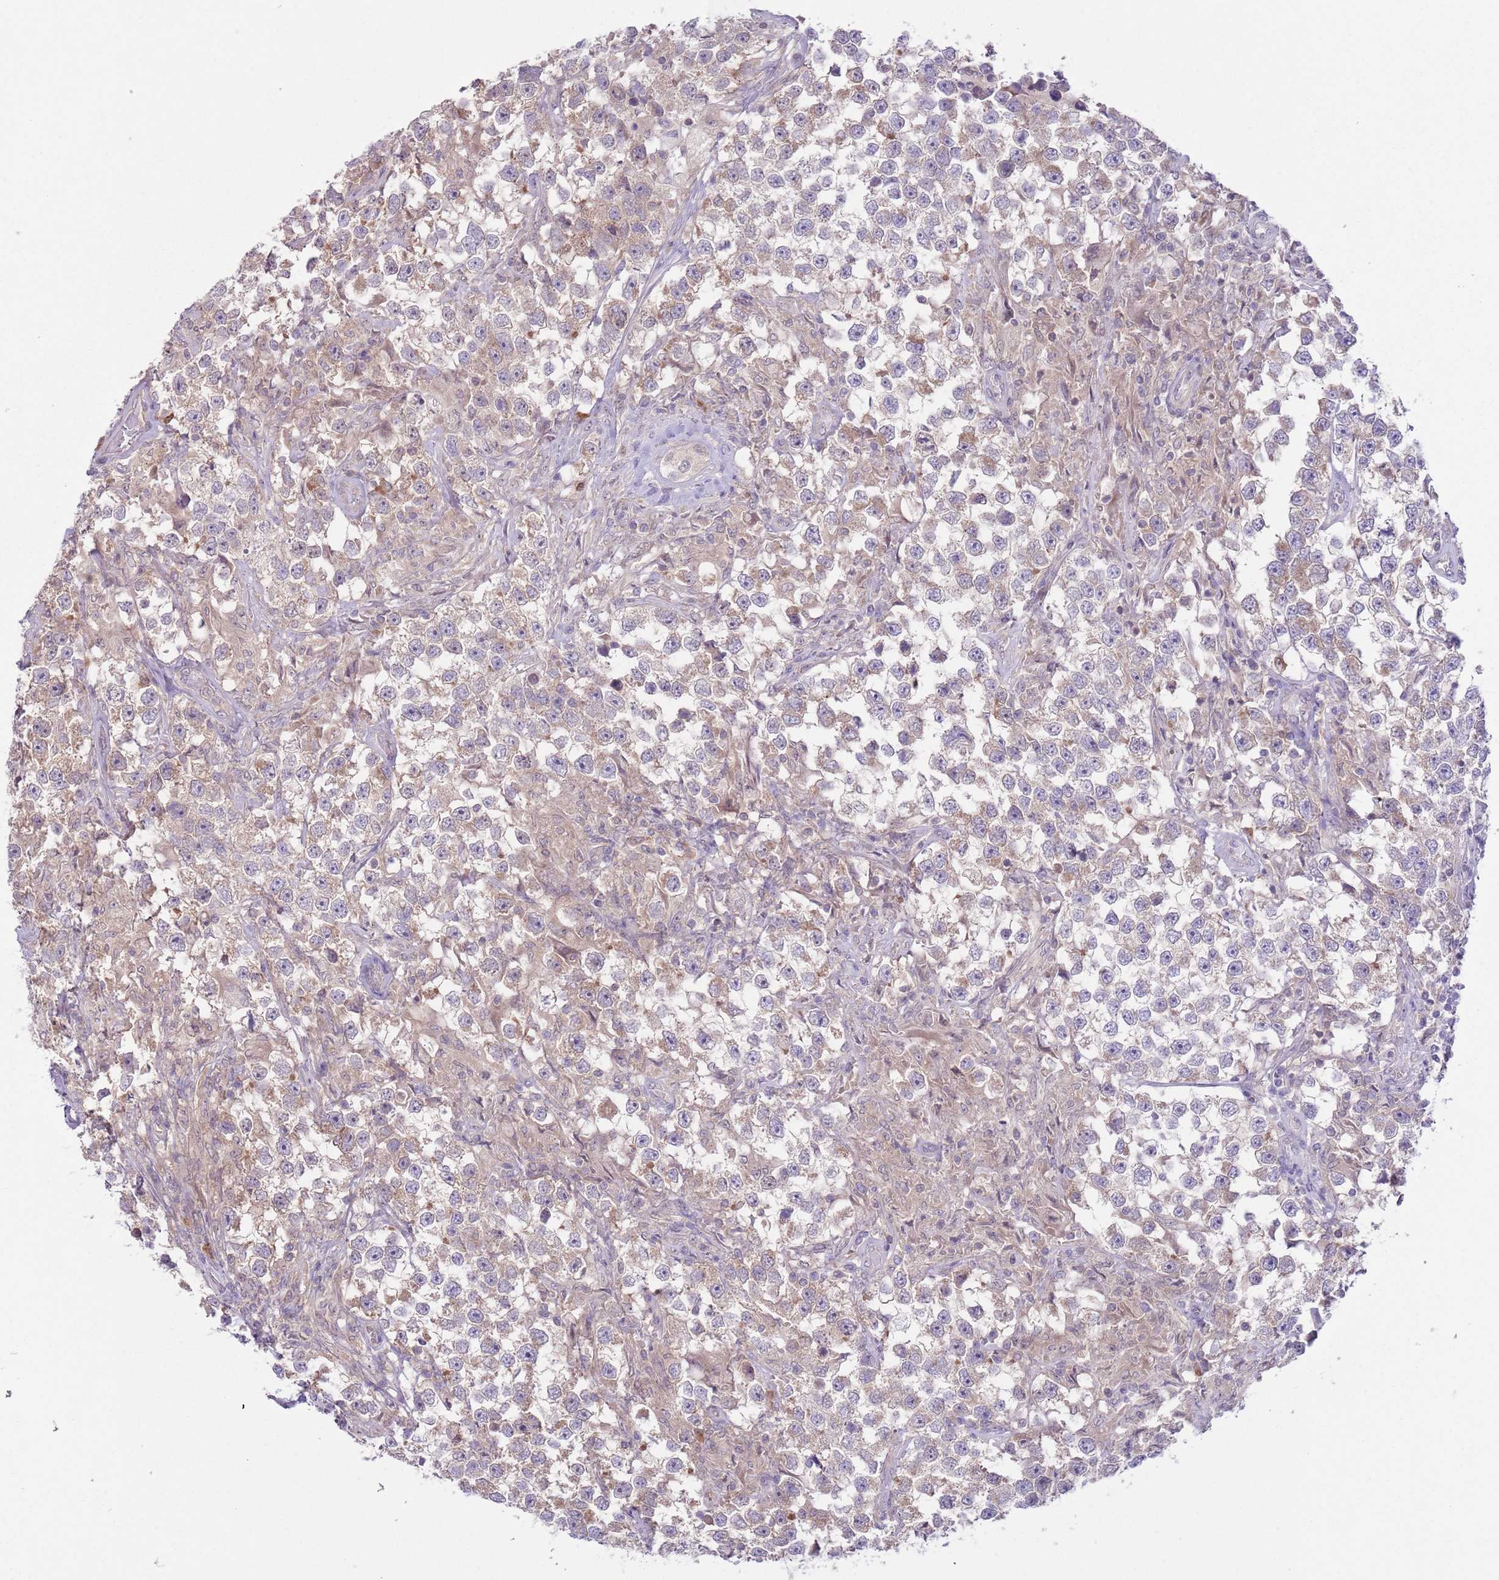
{"staining": {"intensity": "weak", "quantity": "25%-75%", "location": "cytoplasmic/membranous"}, "tissue": "testis cancer", "cell_type": "Tumor cells", "image_type": "cancer", "snomed": [{"axis": "morphology", "description": "Seminoma, NOS"}, {"axis": "topography", "description": "Testis"}], "caption": "Testis cancer (seminoma) was stained to show a protein in brown. There is low levels of weak cytoplasmic/membranous expression in about 25%-75% of tumor cells. (DAB IHC, brown staining for protein, blue staining for nuclei).", "gene": "COPE", "patient": {"sex": "male", "age": 46}}